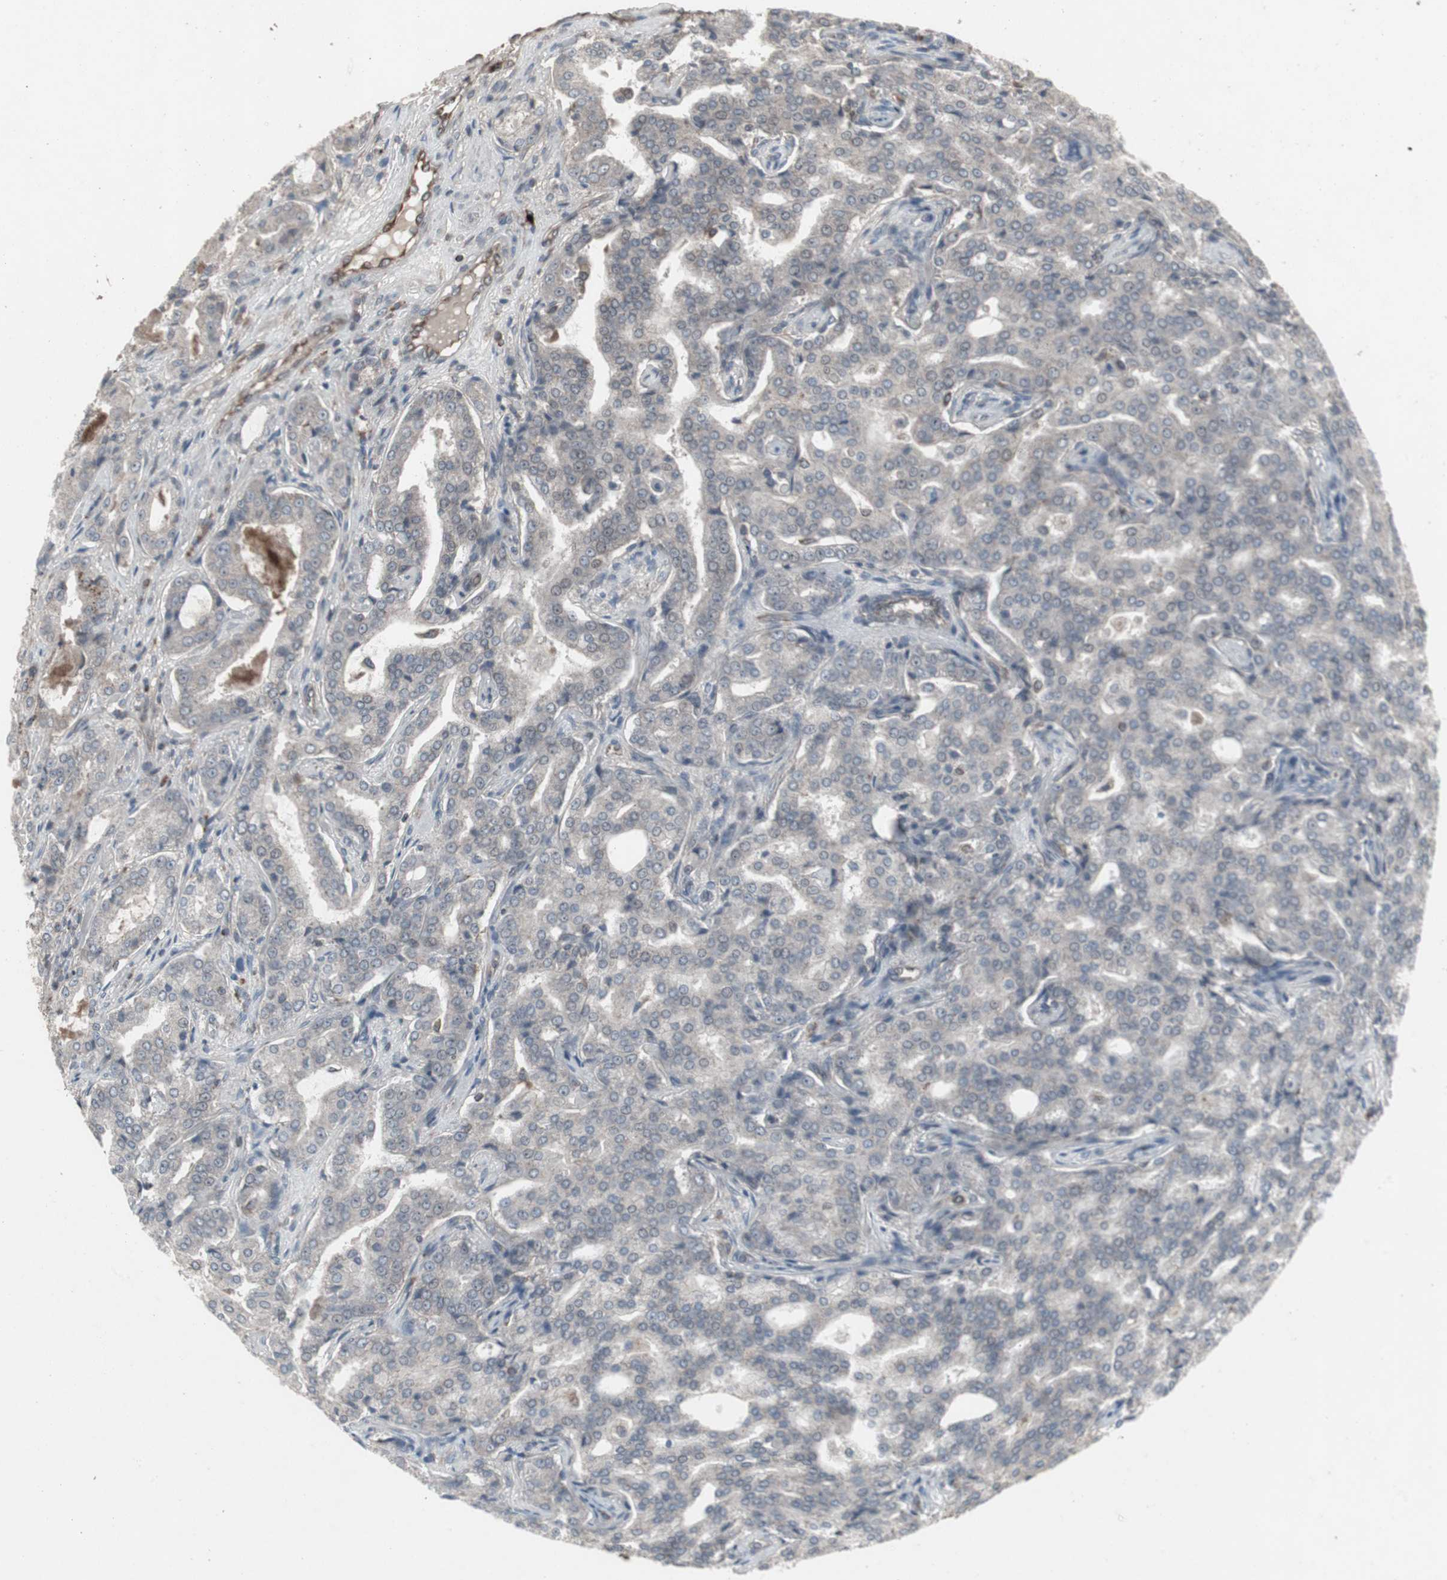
{"staining": {"intensity": "weak", "quantity": "<25%", "location": "cytoplasmic/membranous"}, "tissue": "prostate cancer", "cell_type": "Tumor cells", "image_type": "cancer", "snomed": [{"axis": "morphology", "description": "Adenocarcinoma, High grade"}, {"axis": "topography", "description": "Prostate"}], "caption": "High power microscopy histopathology image of an IHC micrograph of prostate cancer, revealing no significant staining in tumor cells.", "gene": "SSTR2", "patient": {"sex": "male", "age": 72}}